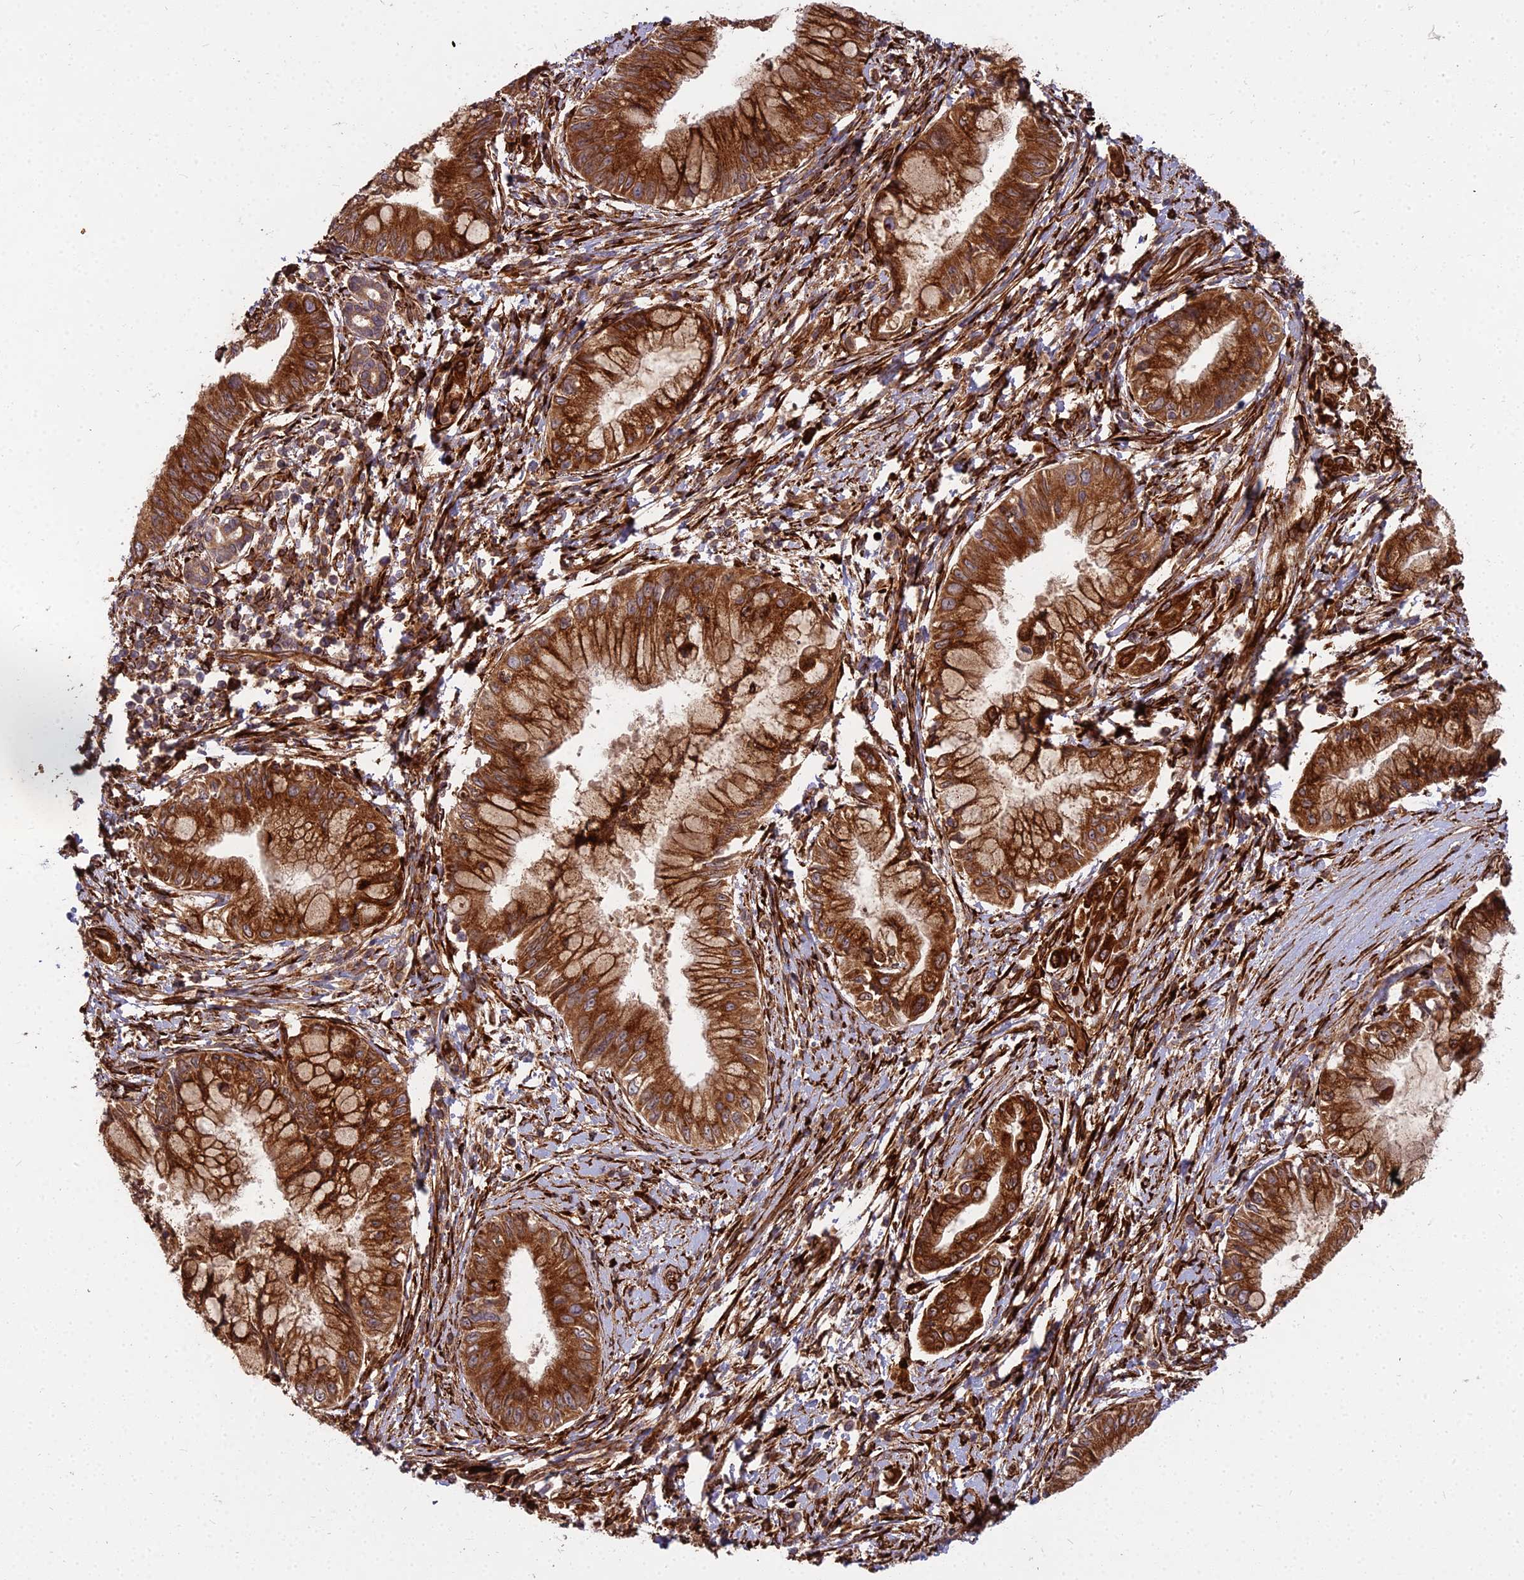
{"staining": {"intensity": "strong", "quantity": ">75%", "location": "cytoplasmic/membranous"}, "tissue": "pancreatic cancer", "cell_type": "Tumor cells", "image_type": "cancer", "snomed": [{"axis": "morphology", "description": "Adenocarcinoma, NOS"}, {"axis": "topography", "description": "Pancreas"}], "caption": "Pancreatic cancer (adenocarcinoma) was stained to show a protein in brown. There is high levels of strong cytoplasmic/membranous staining in about >75% of tumor cells.", "gene": "NDUFAF7", "patient": {"sex": "male", "age": 48}}